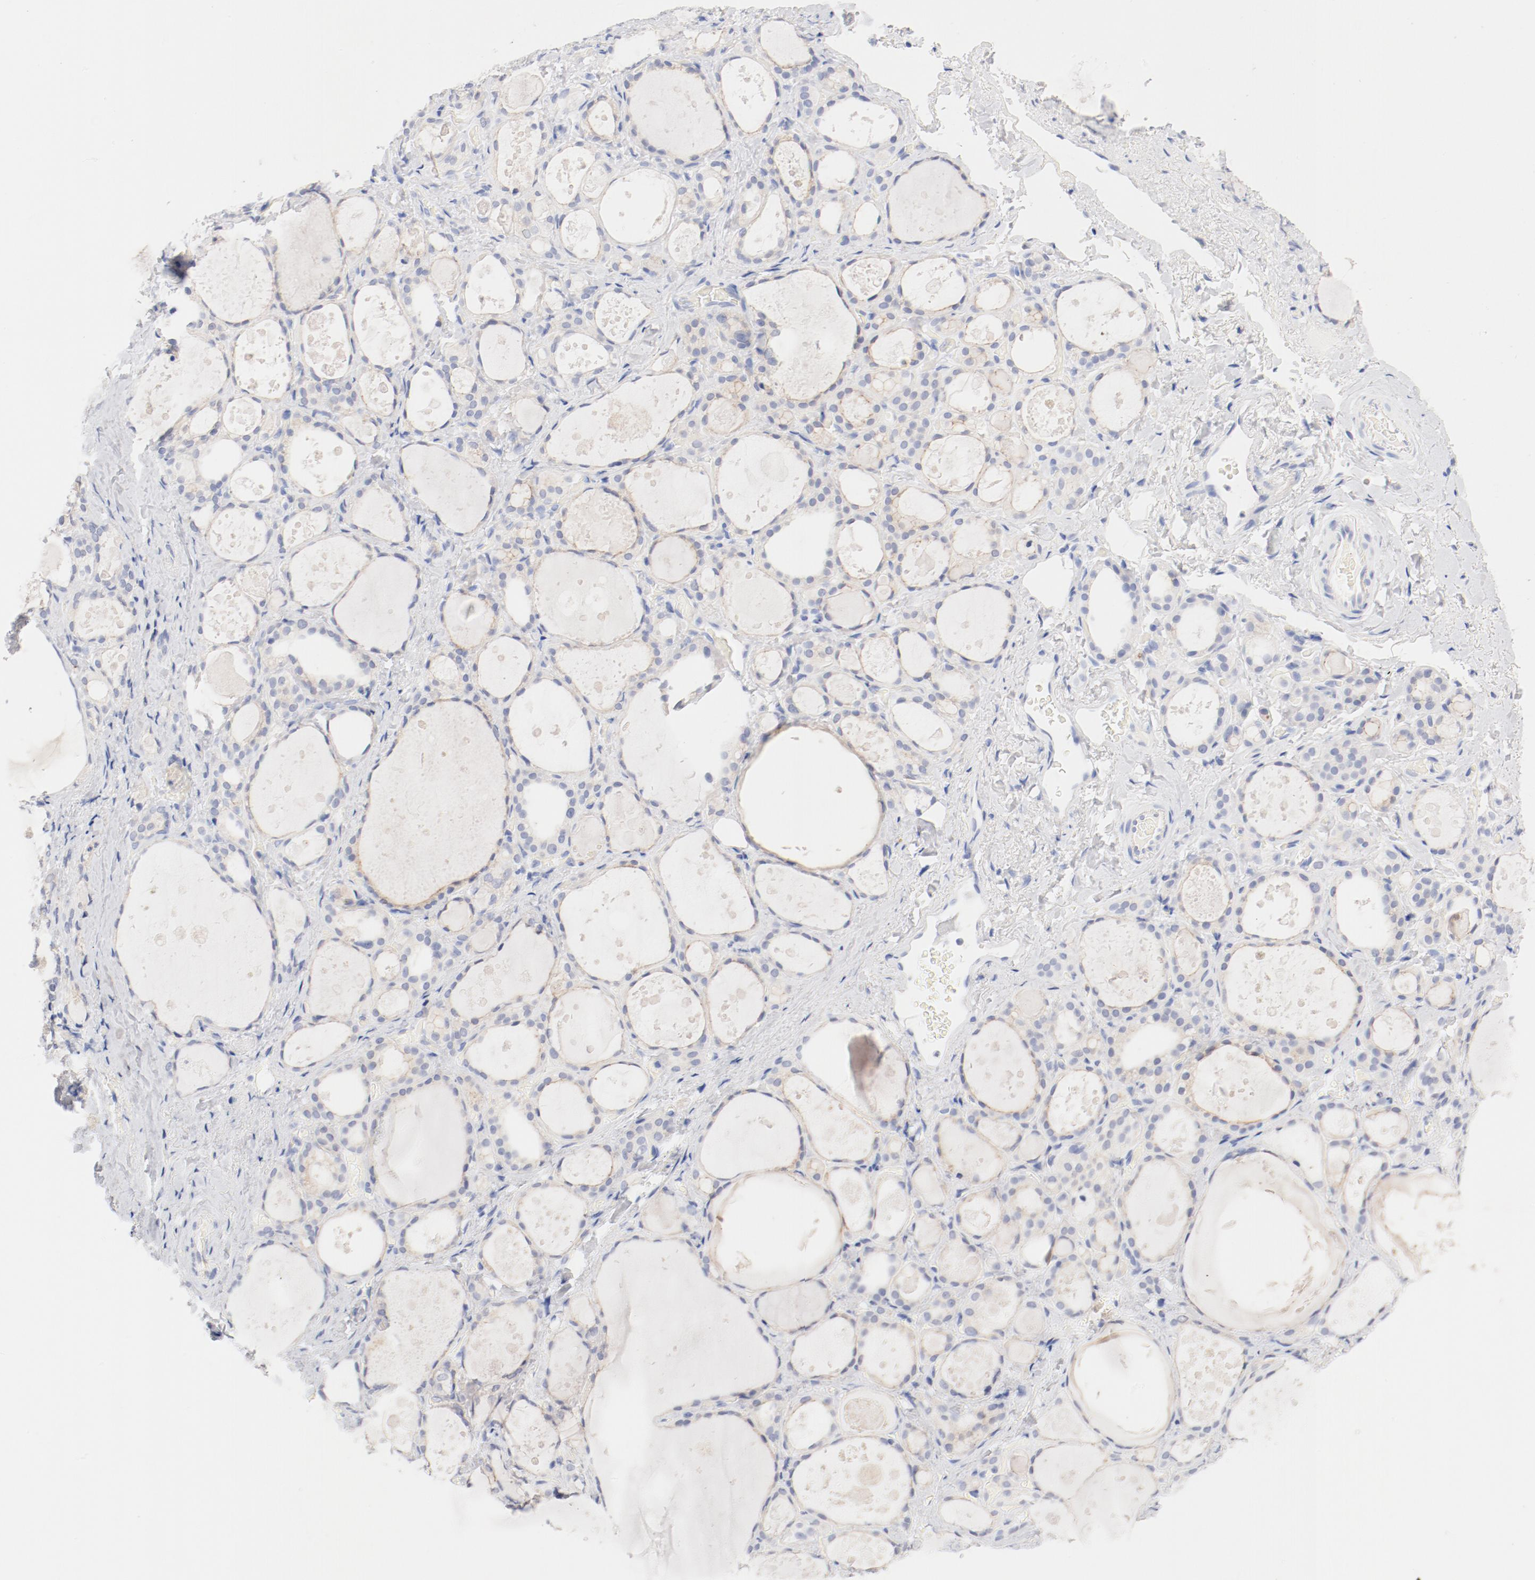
{"staining": {"intensity": "negative", "quantity": "none", "location": "none"}, "tissue": "thyroid gland", "cell_type": "Glandular cells", "image_type": "normal", "snomed": [{"axis": "morphology", "description": "Normal tissue, NOS"}, {"axis": "topography", "description": "Thyroid gland"}], "caption": "The immunohistochemistry (IHC) image has no significant staining in glandular cells of thyroid gland. Nuclei are stained in blue.", "gene": "HOMER1", "patient": {"sex": "female", "age": 75}}